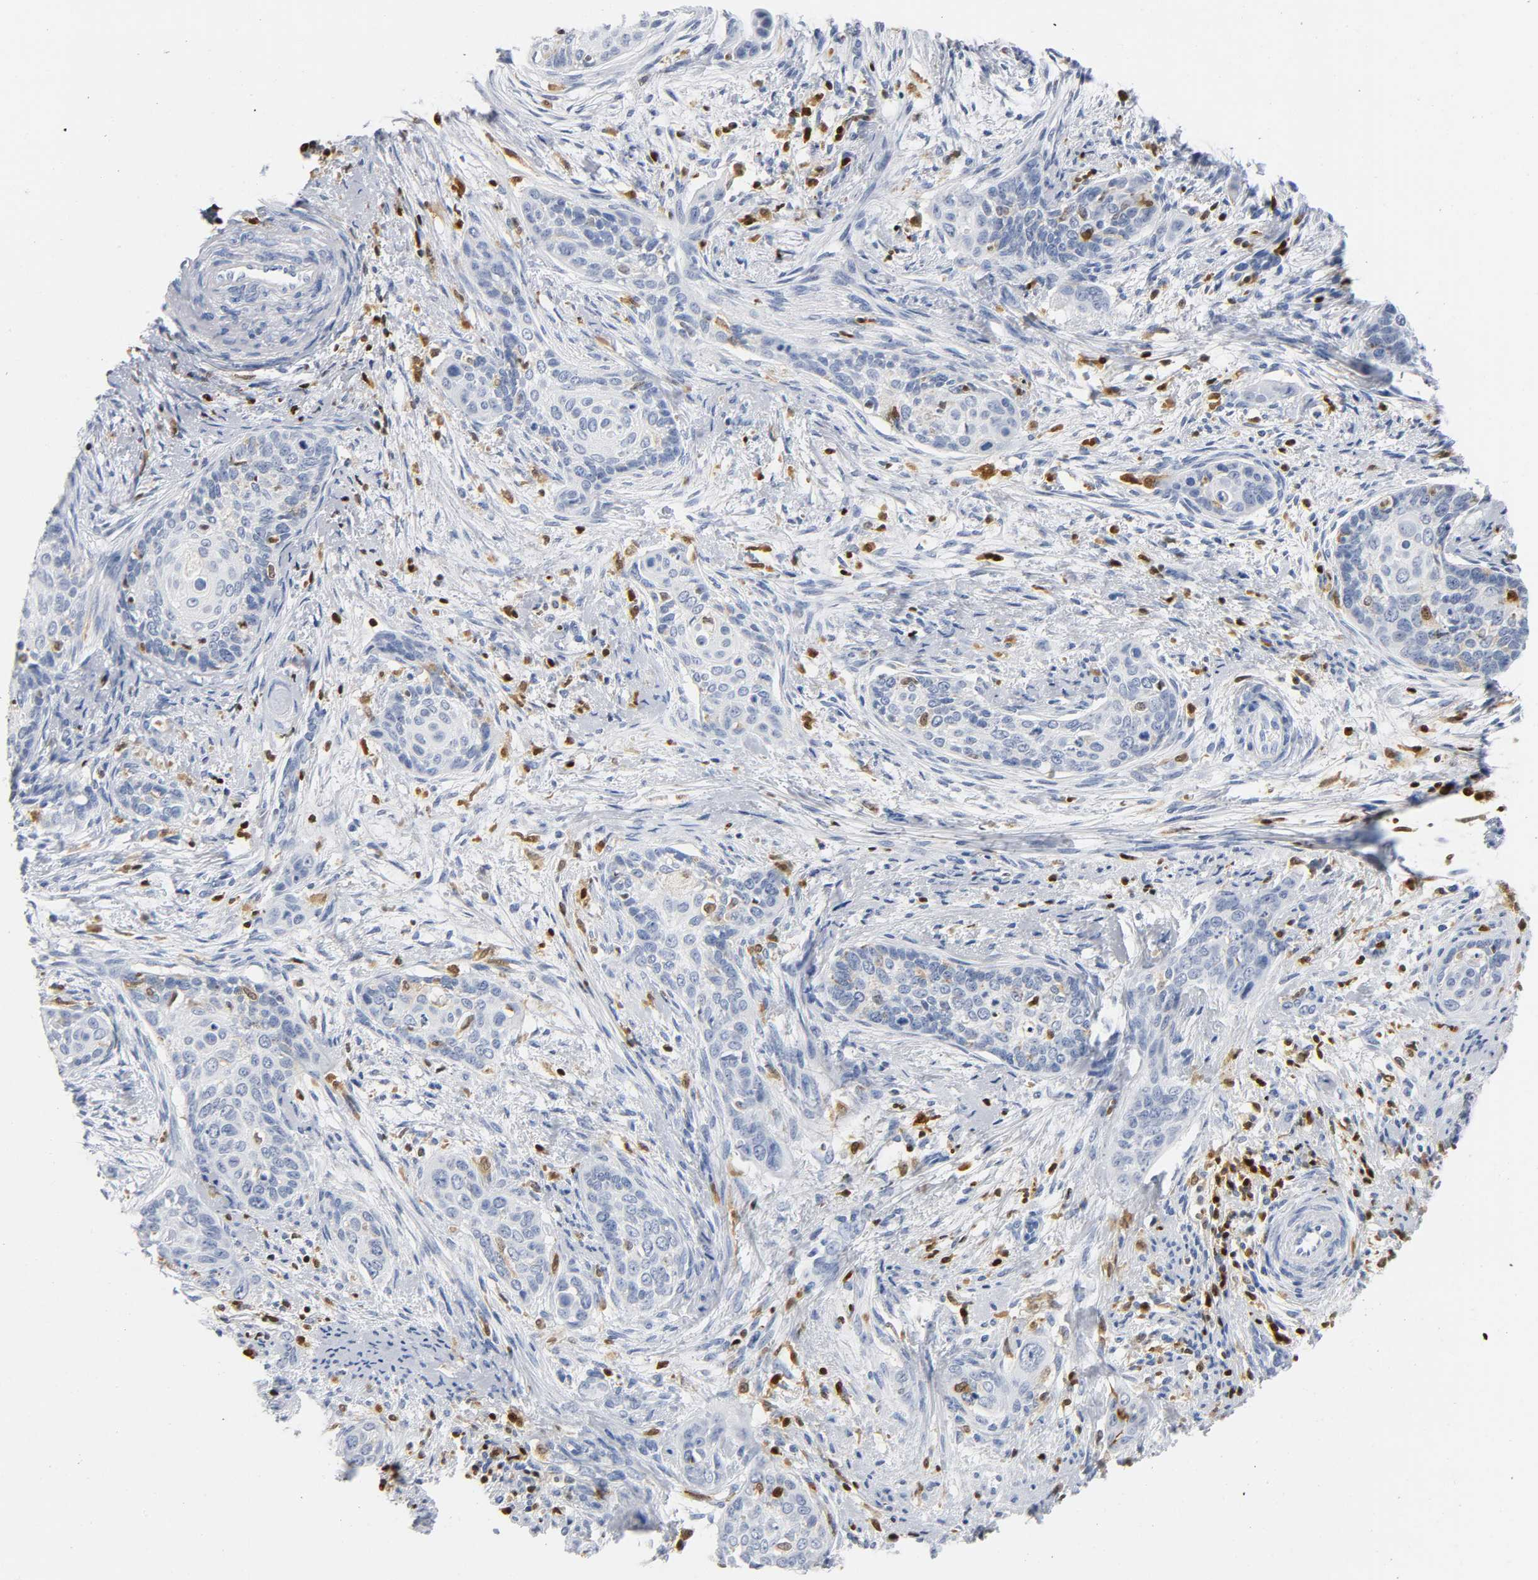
{"staining": {"intensity": "negative", "quantity": "none", "location": "none"}, "tissue": "cervical cancer", "cell_type": "Tumor cells", "image_type": "cancer", "snomed": [{"axis": "morphology", "description": "Squamous cell carcinoma, NOS"}, {"axis": "topography", "description": "Cervix"}], "caption": "High magnification brightfield microscopy of squamous cell carcinoma (cervical) stained with DAB (brown) and counterstained with hematoxylin (blue): tumor cells show no significant staining.", "gene": "DOK2", "patient": {"sex": "female", "age": 33}}